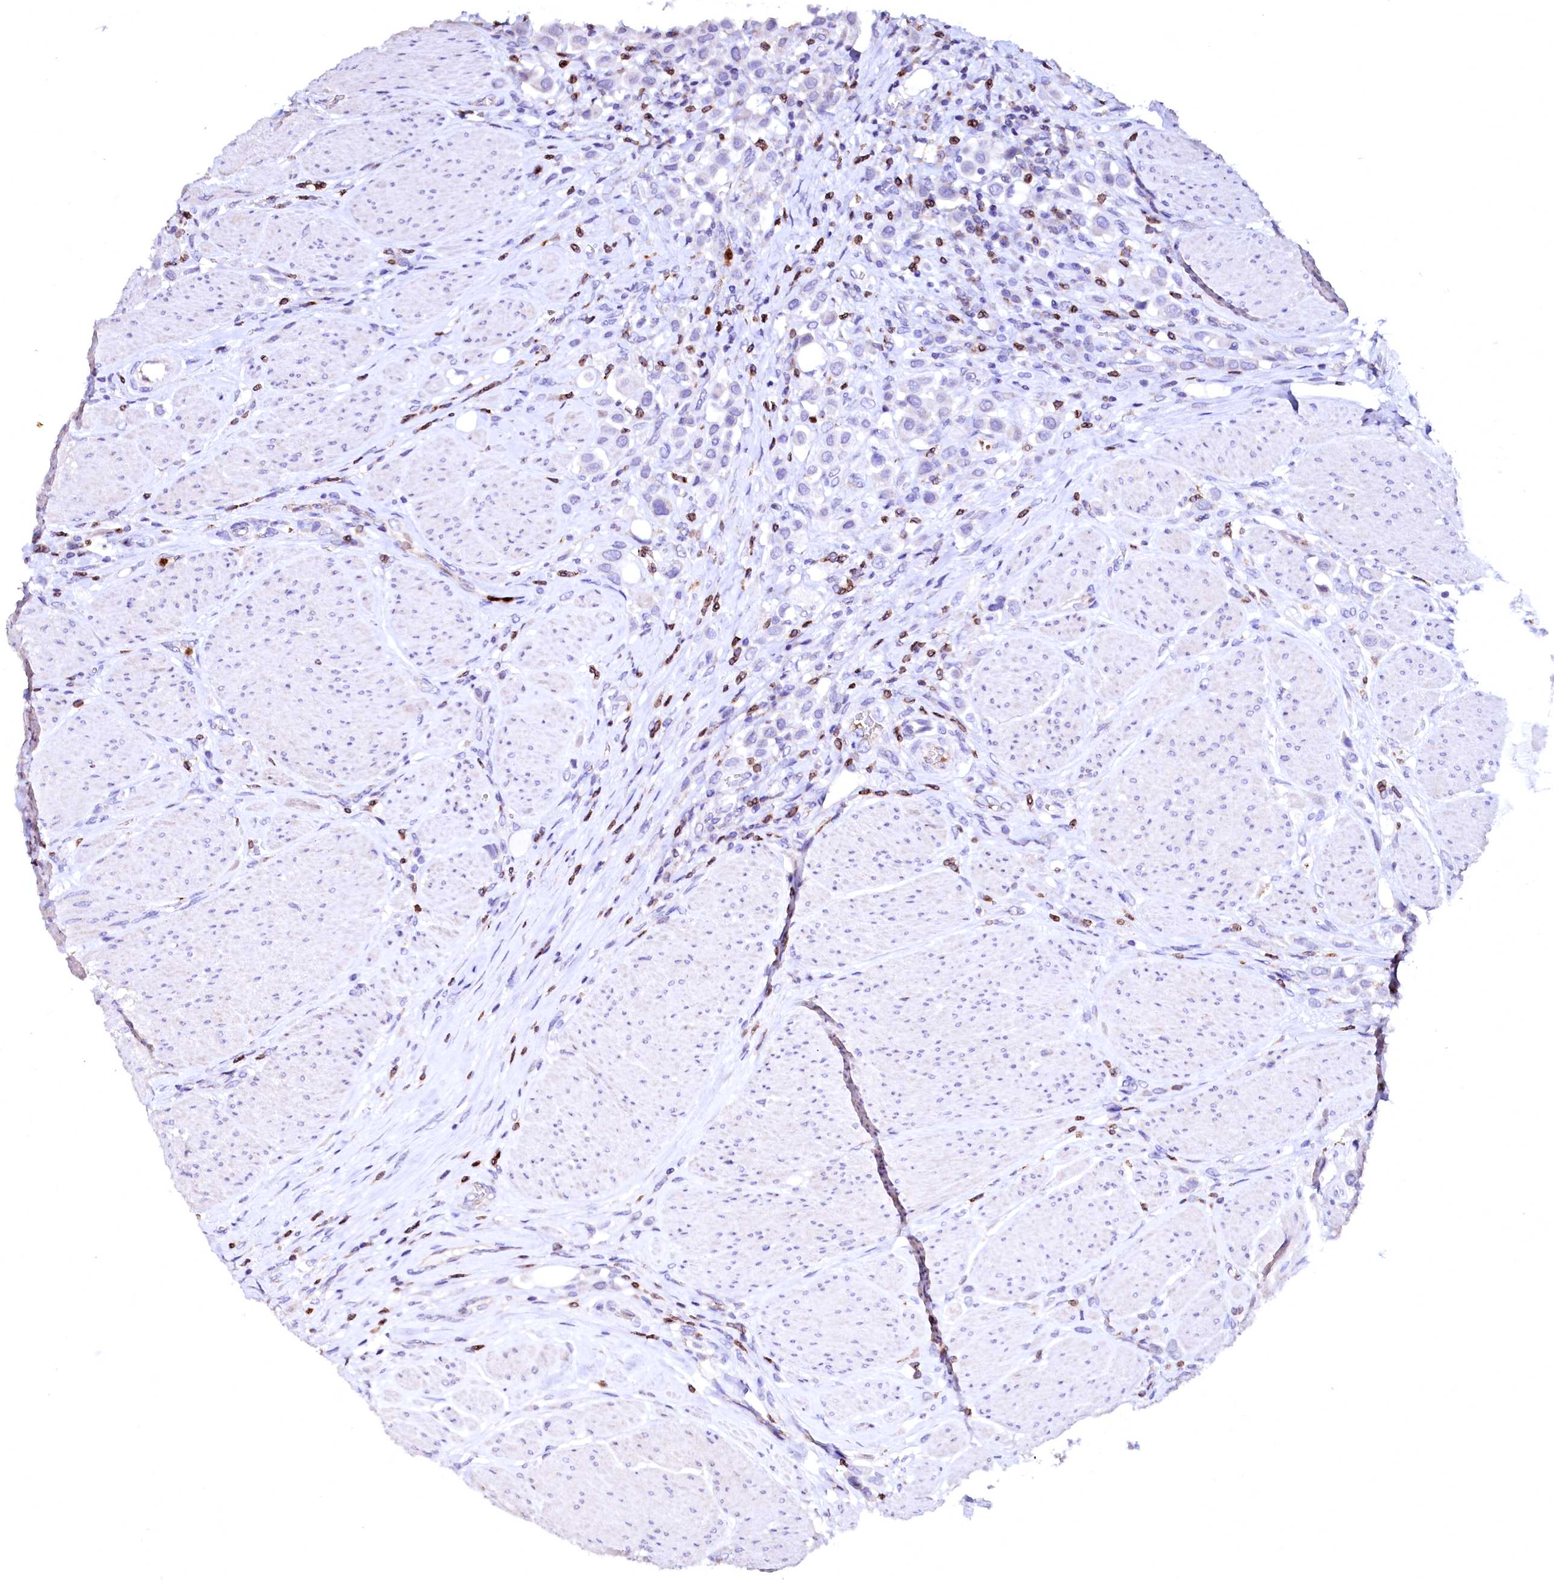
{"staining": {"intensity": "negative", "quantity": "none", "location": "none"}, "tissue": "urothelial cancer", "cell_type": "Tumor cells", "image_type": "cancer", "snomed": [{"axis": "morphology", "description": "Urothelial carcinoma, High grade"}, {"axis": "topography", "description": "Urinary bladder"}], "caption": "Immunohistochemical staining of urothelial cancer displays no significant staining in tumor cells.", "gene": "RAB27A", "patient": {"sex": "male", "age": 50}}